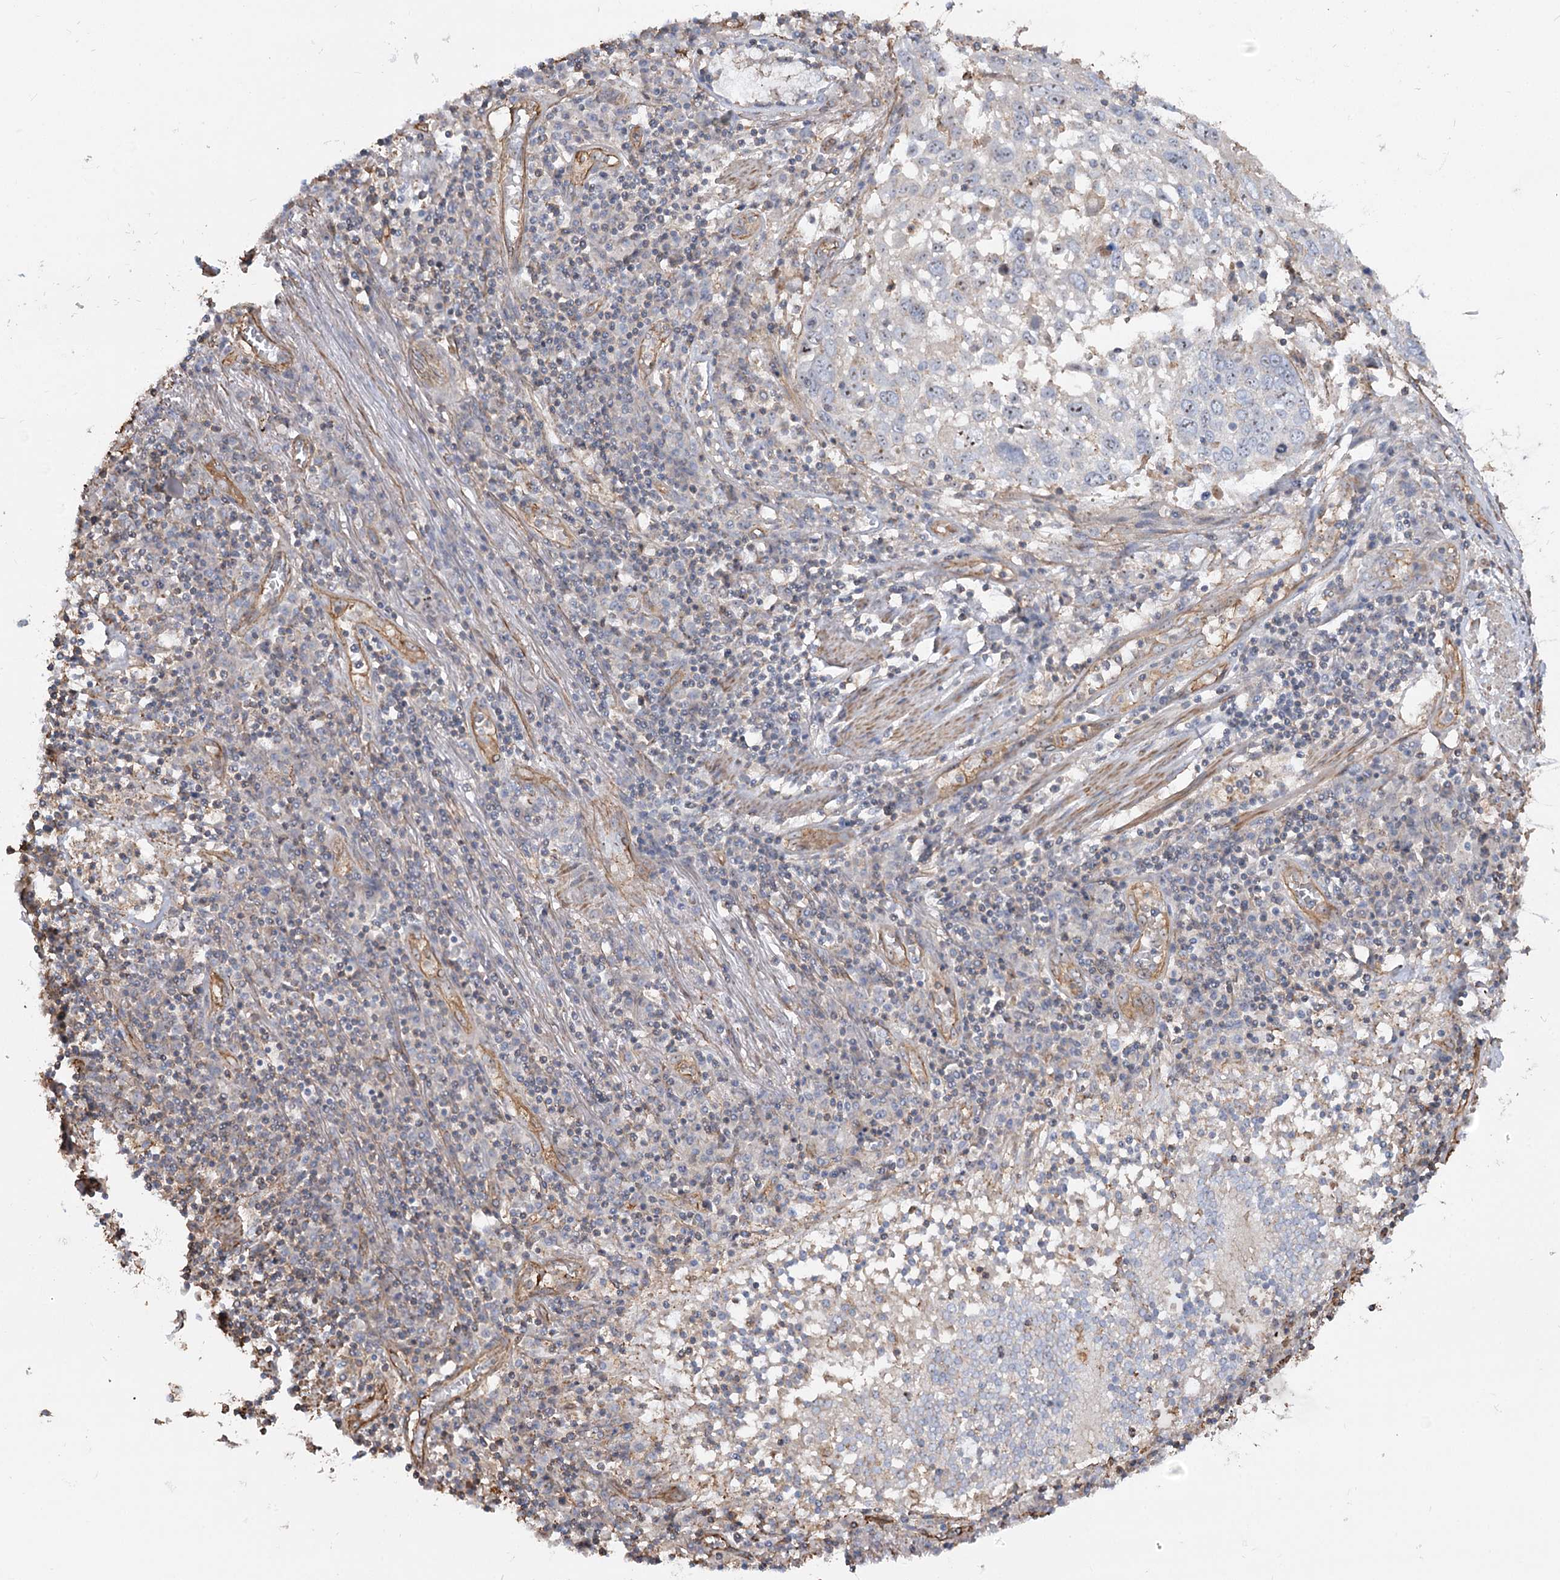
{"staining": {"intensity": "negative", "quantity": "none", "location": "none"}, "tissue": "lung cancer", "cell_type": "Tumor cells", "image_type": "cancer", "snomed": [{"axis": "morphology", "description": "Squamous cell carcinoma, NOS"}, {"axis": "topography", "description": "Lung"}], "caption": "The photomicrograph shows no staining of tumor cells in lung cancer (squamous cell carcinoma).", "gene": "WDR36", "patient": {"sex": "male", "age": 65}}